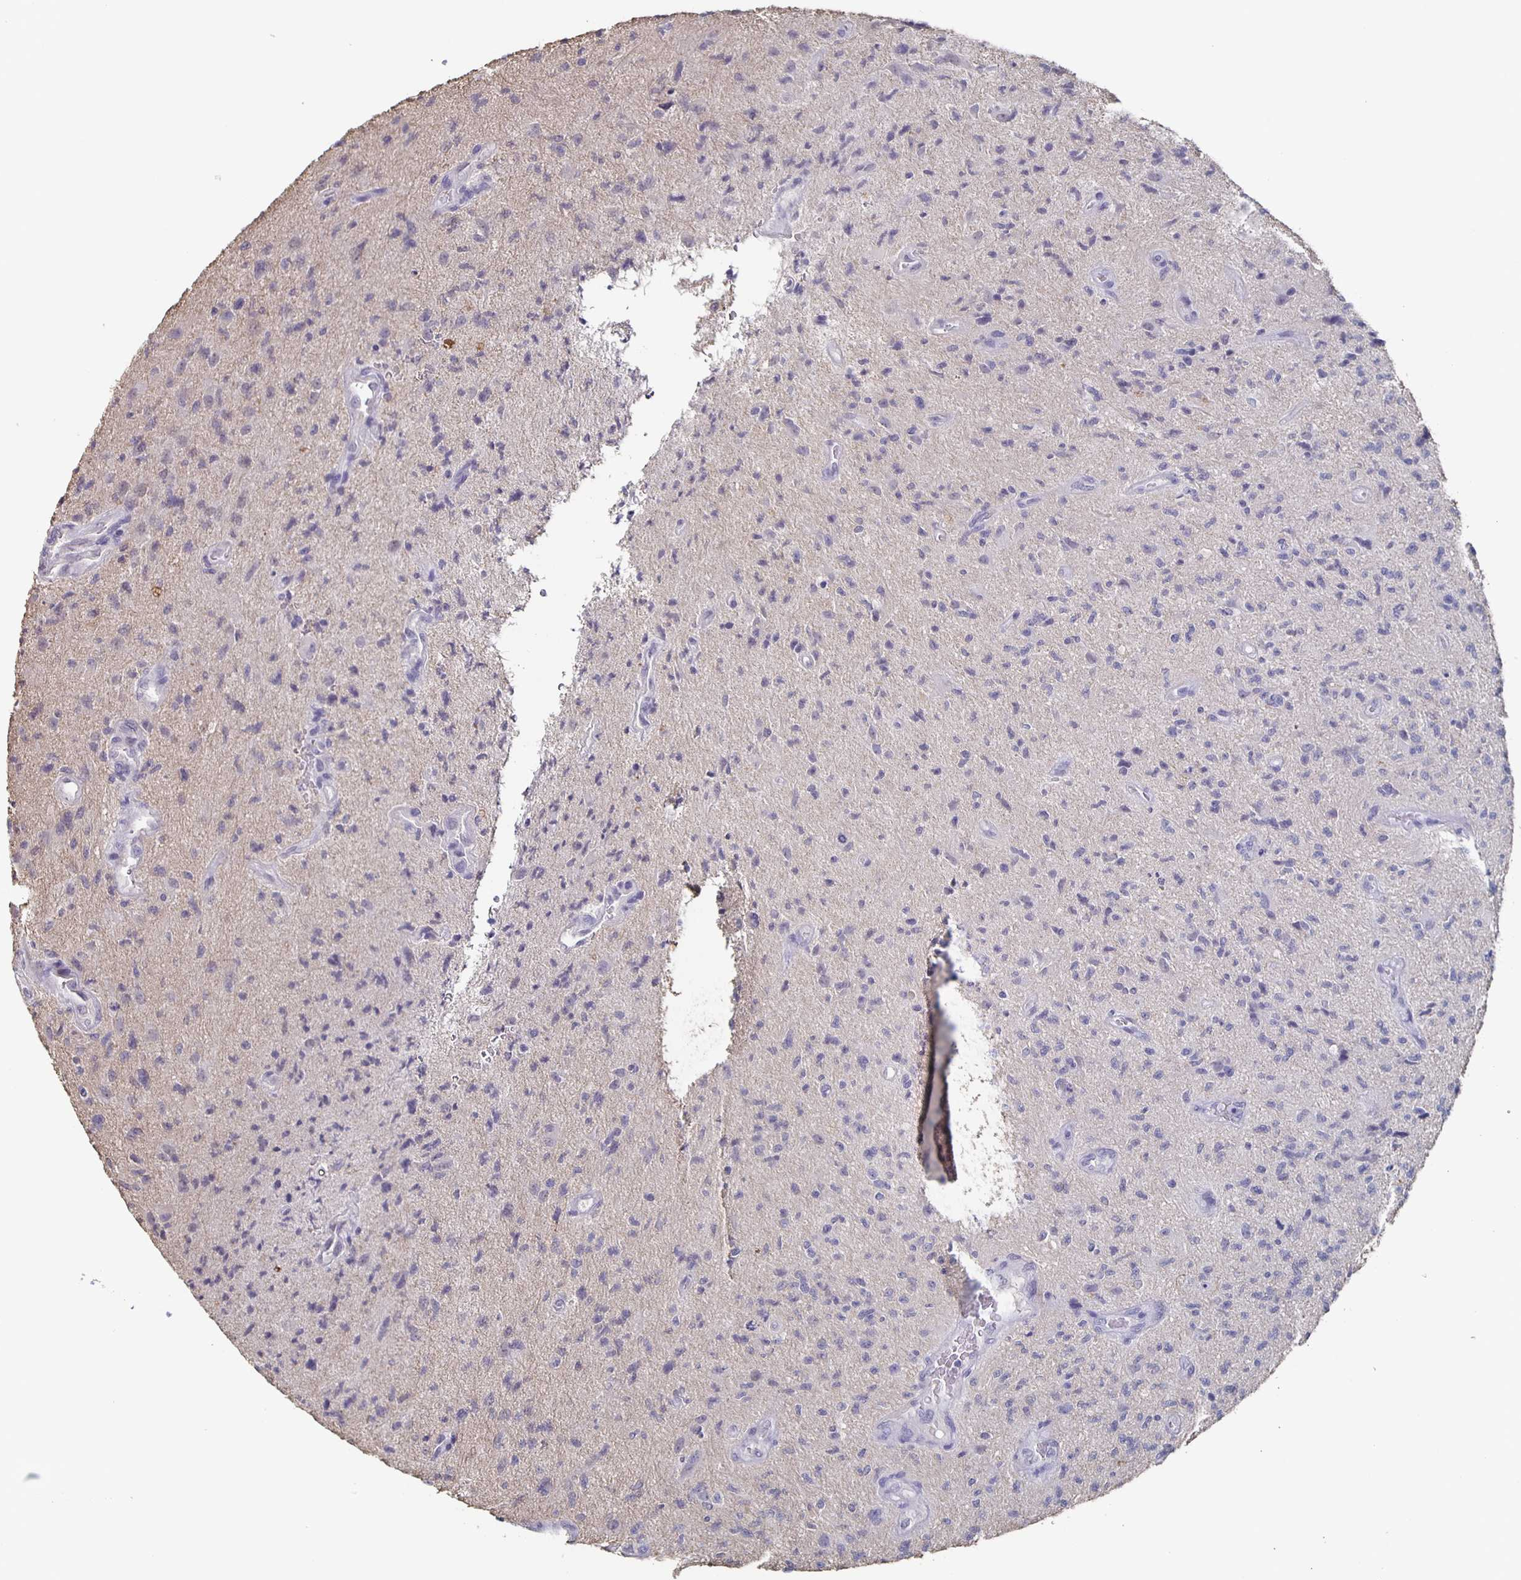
{"staining": {"intensity": "negative", "quantity": "none", "location": "none"}, "tissue": "glioma", "cell_type": "Tumor cells", "image_type": "cancer", "snomed": [{"axis": "morphology", "description": "Glioma, malignant, High grade"}, {"axis": "topography", "description": "Brain"}], "caption": "Immunohistochemistry (IHC) micrograph of glioma stained for a protein (brown), which demonstrates no staining in tumor cells.", "gene": "CACNA2D2", "patient": {"sex": "male", "age": 67}}